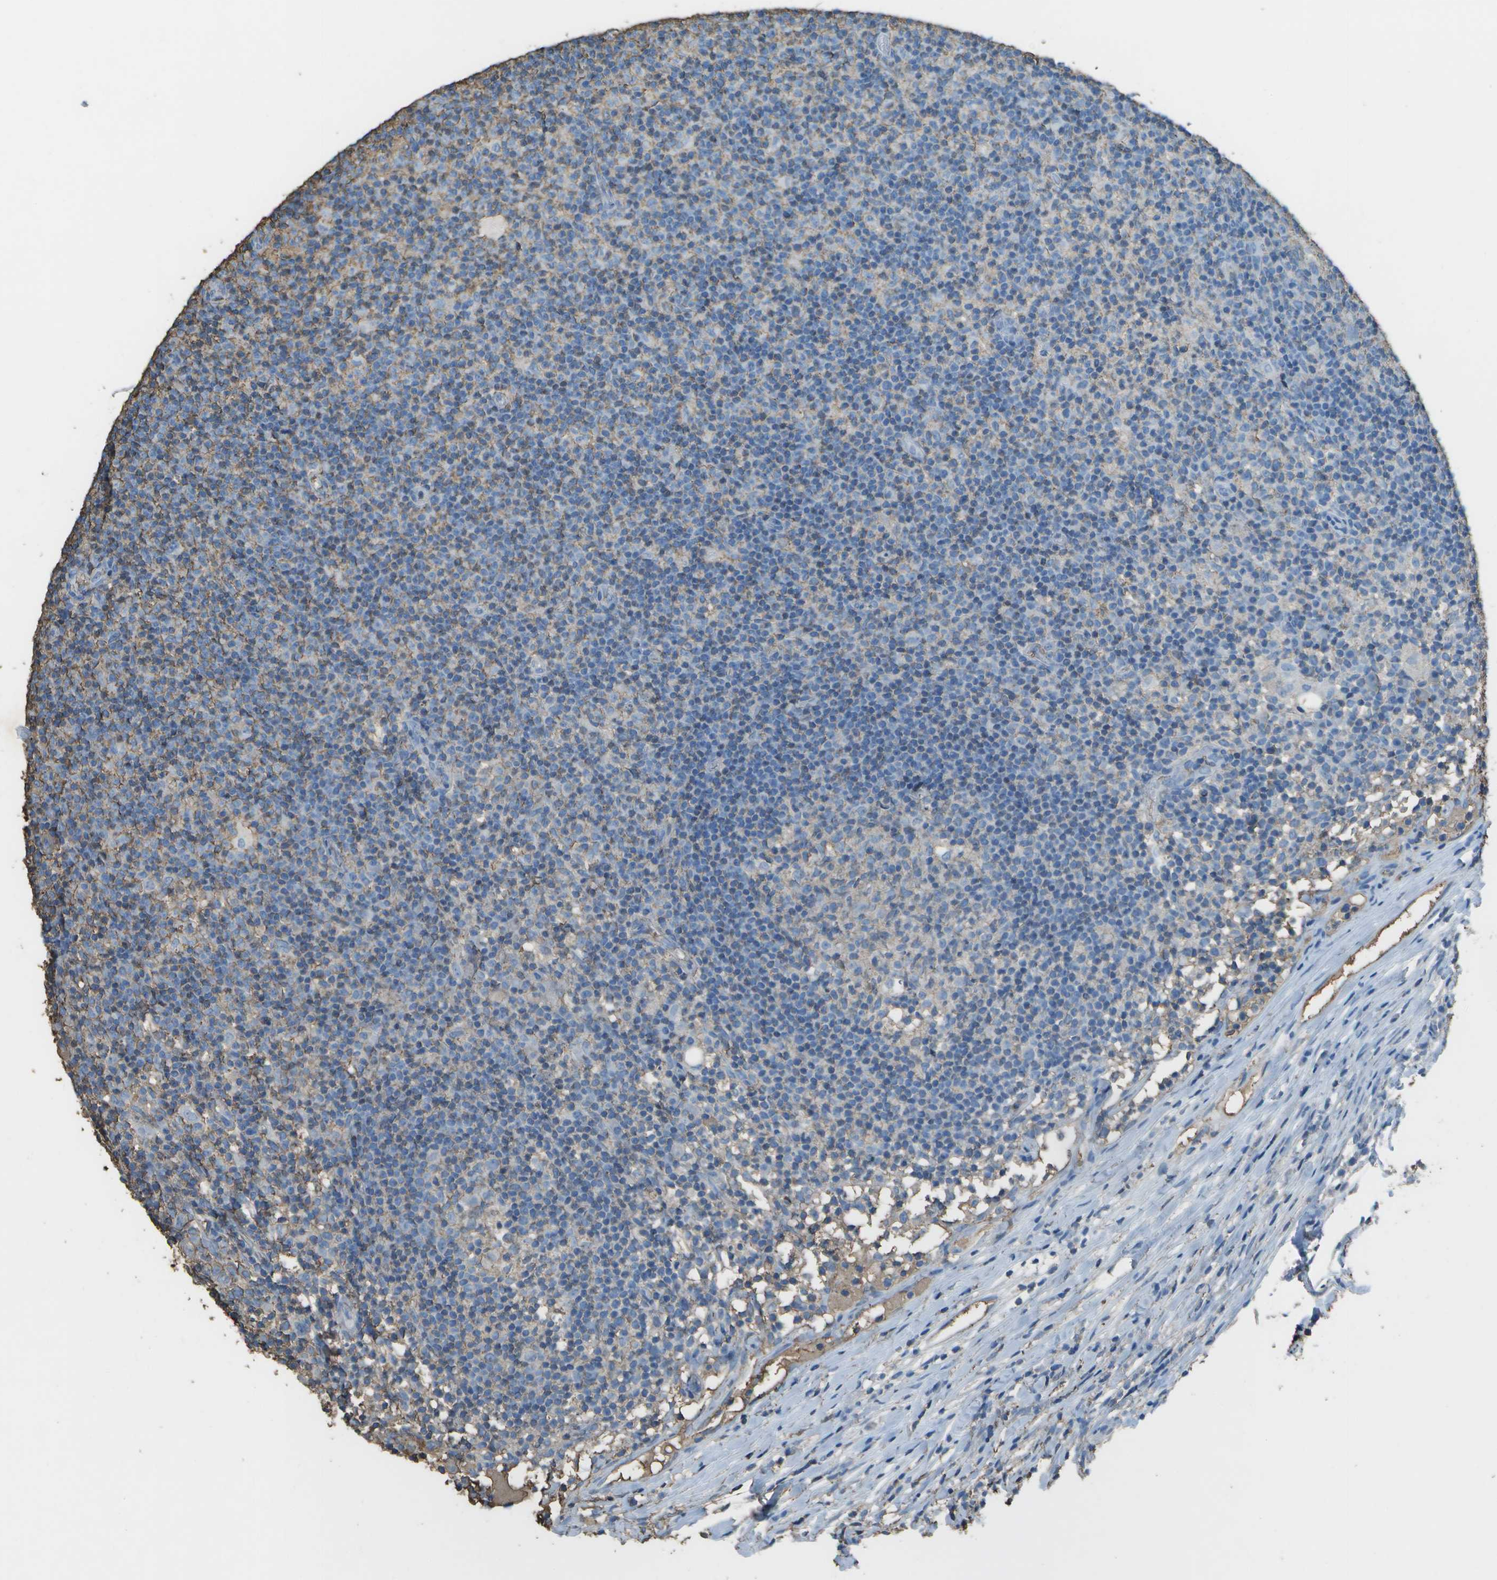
{"staining": {"intensity": "negative", "quantity": "none", "location": "none"}, "tissue": "lymph node", "cell_type": "Germinal center cells", "image_type": "normal", "snomed": [{"axis": "morphology", "description": "Normal tissue, NOS"}, {"axis": "morphology", "description": "Inflammation, NOS"}, {"axis": "topography", "description": "Lymph node"}], "caption": "The image reveals no staining of germinal center cells in unremarkable lymph node.", "gene": "CYP4F11", "patient": {"sex": "male", "age": 55}}